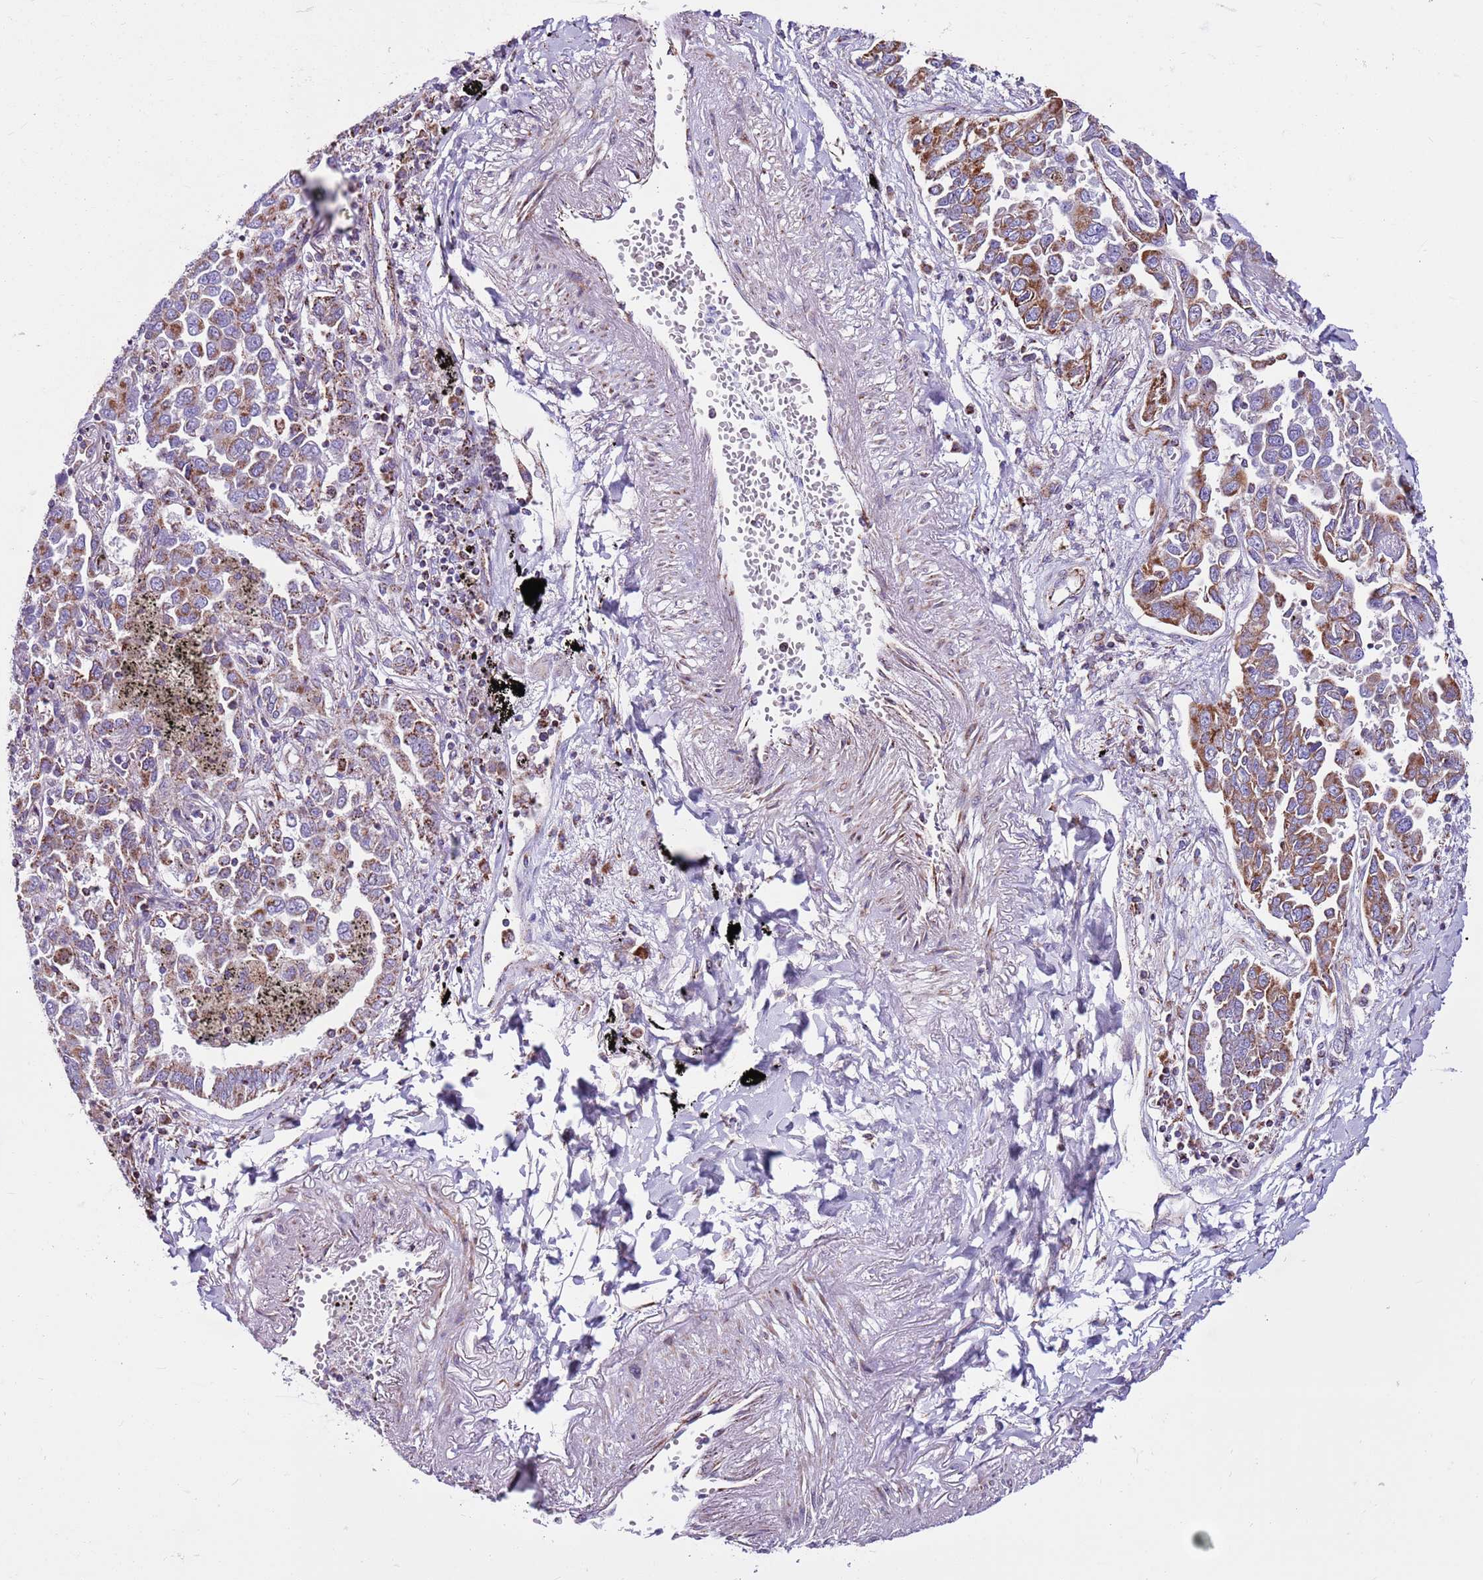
{"staining": {"intensity": "moderate", "quantity": ">75%", "location": "cytoplasmic/membranous"}, "tissue": "lung cancer", "cell_type": "Tumor cells", "image_type": "cancer", "snomed": [{"axis": "morphology", "description": "Adenocarcinoma, NOS"}, {"axis": "topography", "description": "Lung"}], "caption": "High-power microscopy captured an immunohistochemistry image of adenocarcinoma (lung), revealing moderate cytoplasmic/membranous positivity in about >75% of tumor cells. The staining was performed using DAB (3,3'-diaminobenzidine), with brown indicating positive protein expression. Nuclei are stained blue with hematoxylin.", "gene": "HECTD4", "patient": {"sex": "male", "age": 67}}